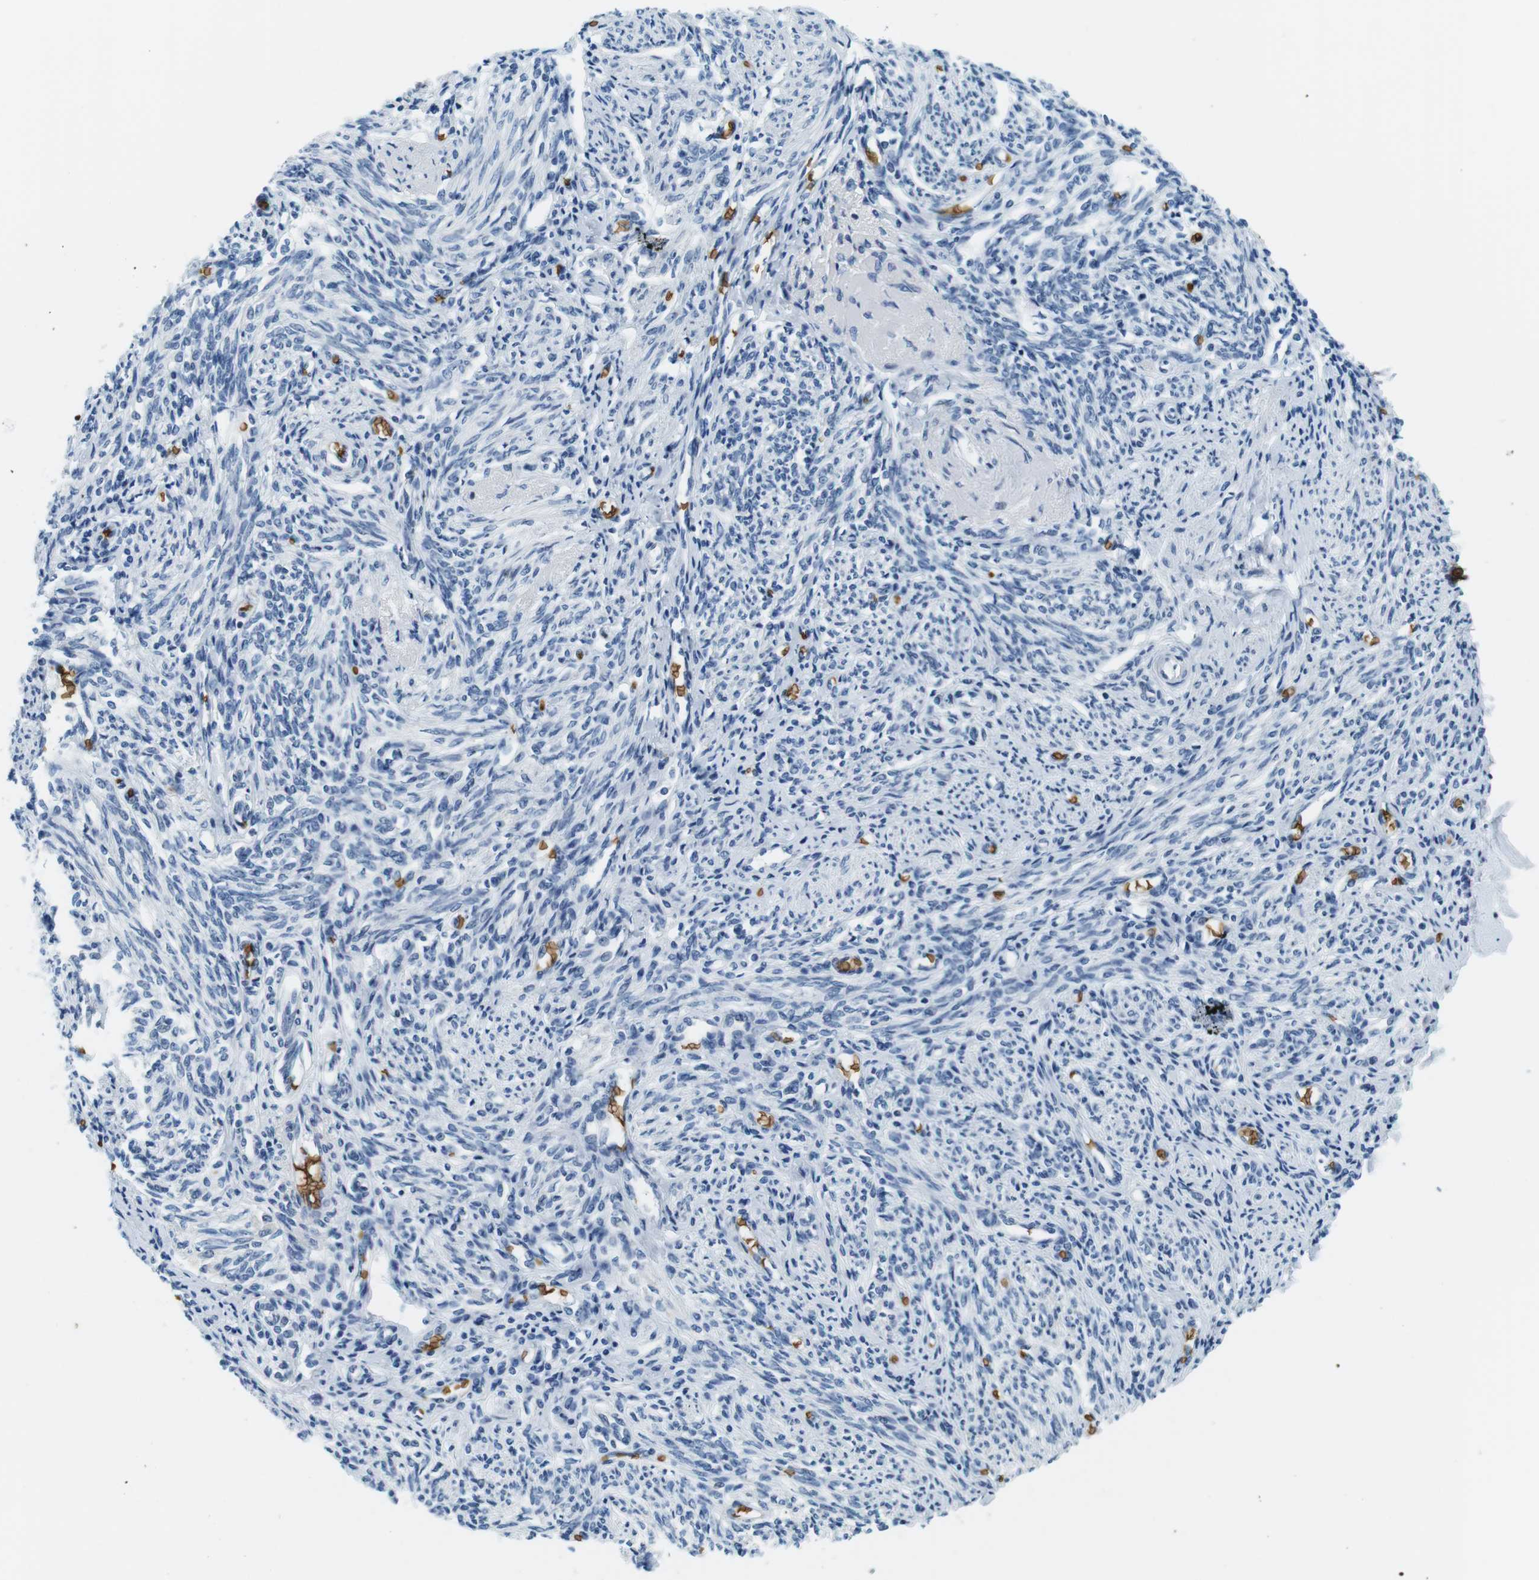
{"staining": {"intensity": "negative", "quantity": "none", "location": "none"}, "tissue": "endometrium", "cell_type": "Cells in endometrial stroma", "image_type": "normal", "snomed": [{"axis": "morphology", "description": "Normal tissue, NOS"}, {"axis": "topography", "description": "Endometrium"}], "caption": "IHC image of normal human endometrium stained for a protein (brown), which exhibits no positivity in cells in endometrial stroma. Nuclei are stained in blue.", "gene": "SLC4A1", "patient": {"sex": "female", "age": 71}}